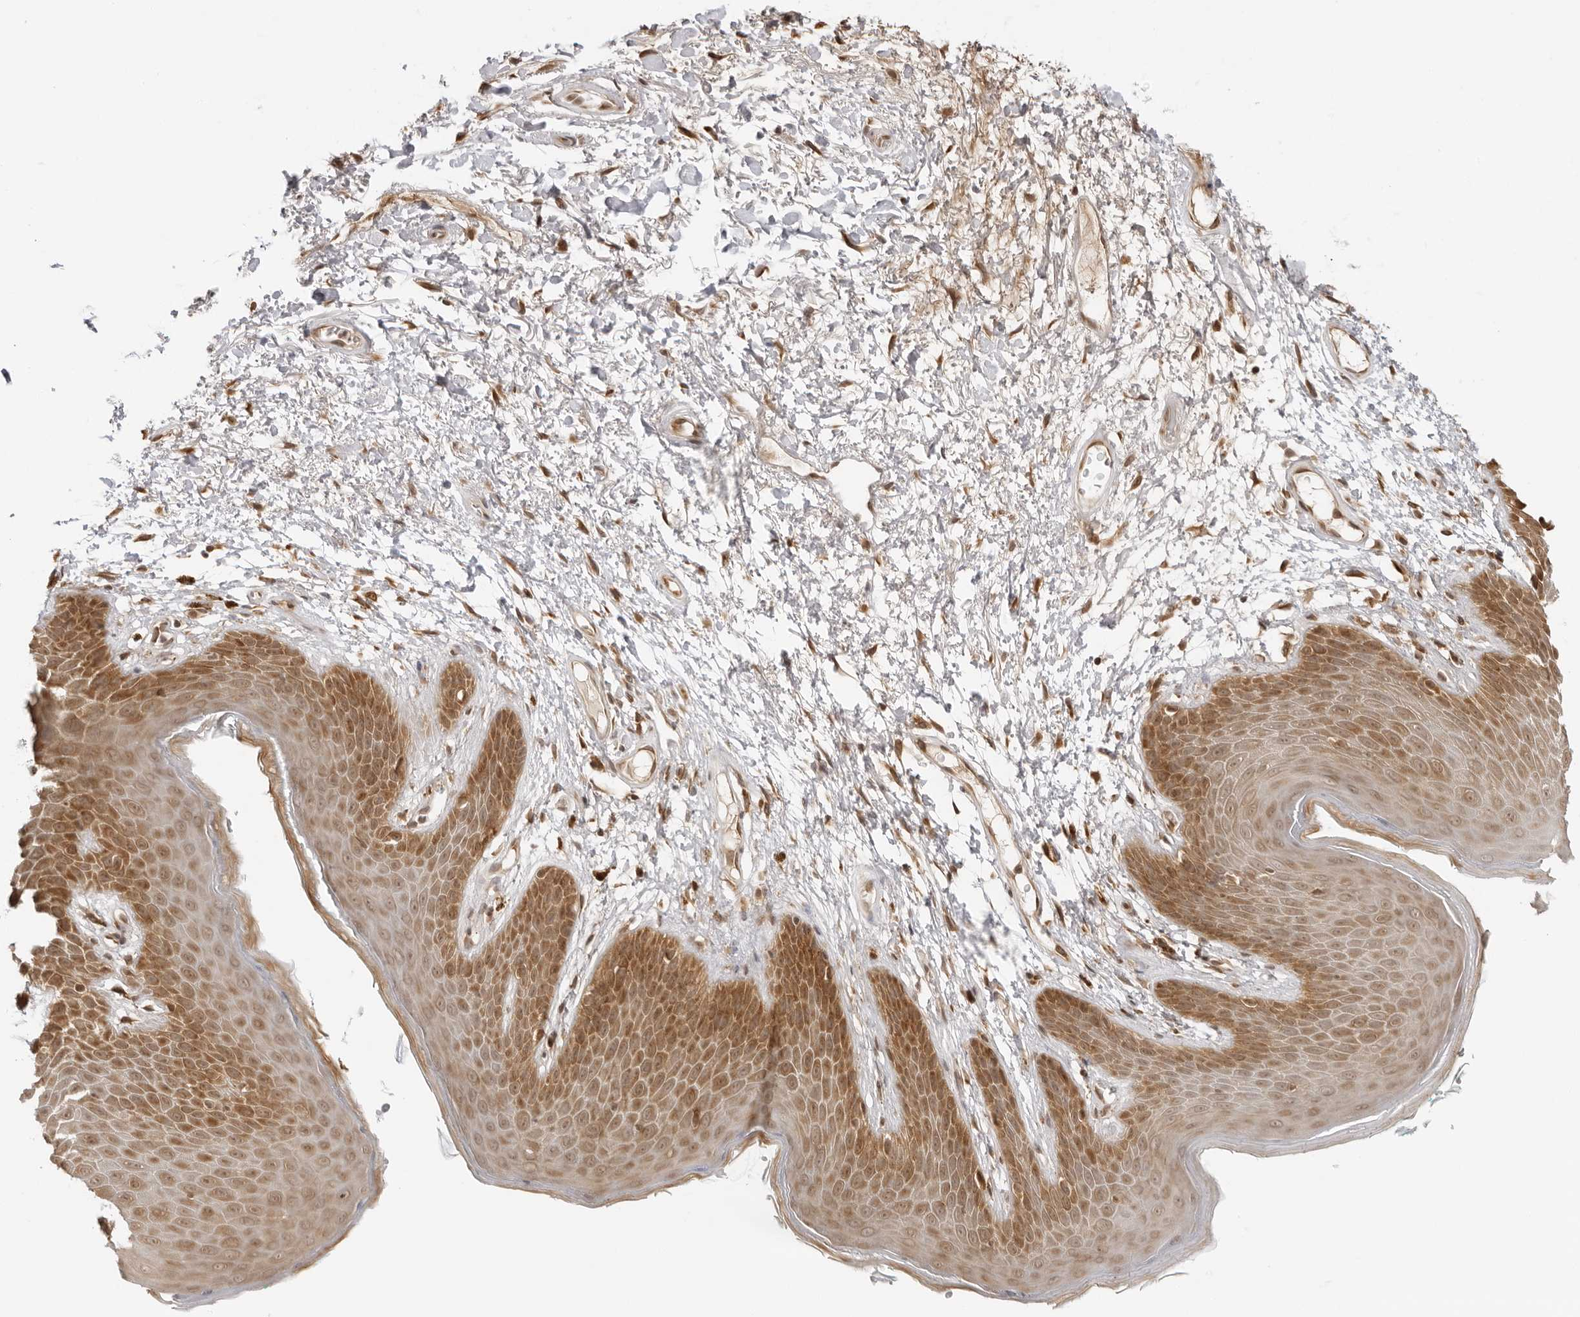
{"staining": {"intensity": "moderate", "quantity": ">75%", "location": "cytoplasmic/membranous,nuclear"}, "tissue": "skin", "cell_type": "Epidermal cells", "image_type": "normal", "snomed": [{"axis": "morphology", "description": "Normal tissue, NOS"}, {"axis": "topography", "description": "Anal"}], "caption": "High-magnification brightfield microscopy of unremarkable skin stained with DAB (3,3'-diaminobenzidine) (brown) and counterstained with hematoxylin (blue). epidermal cells exhibit moderate cytoplasmic/membranous,nuclear staining is seen in approximately>75% of cells.", "gene": "PRRC2C", "patient": {"sex": "male", "age": 74}}